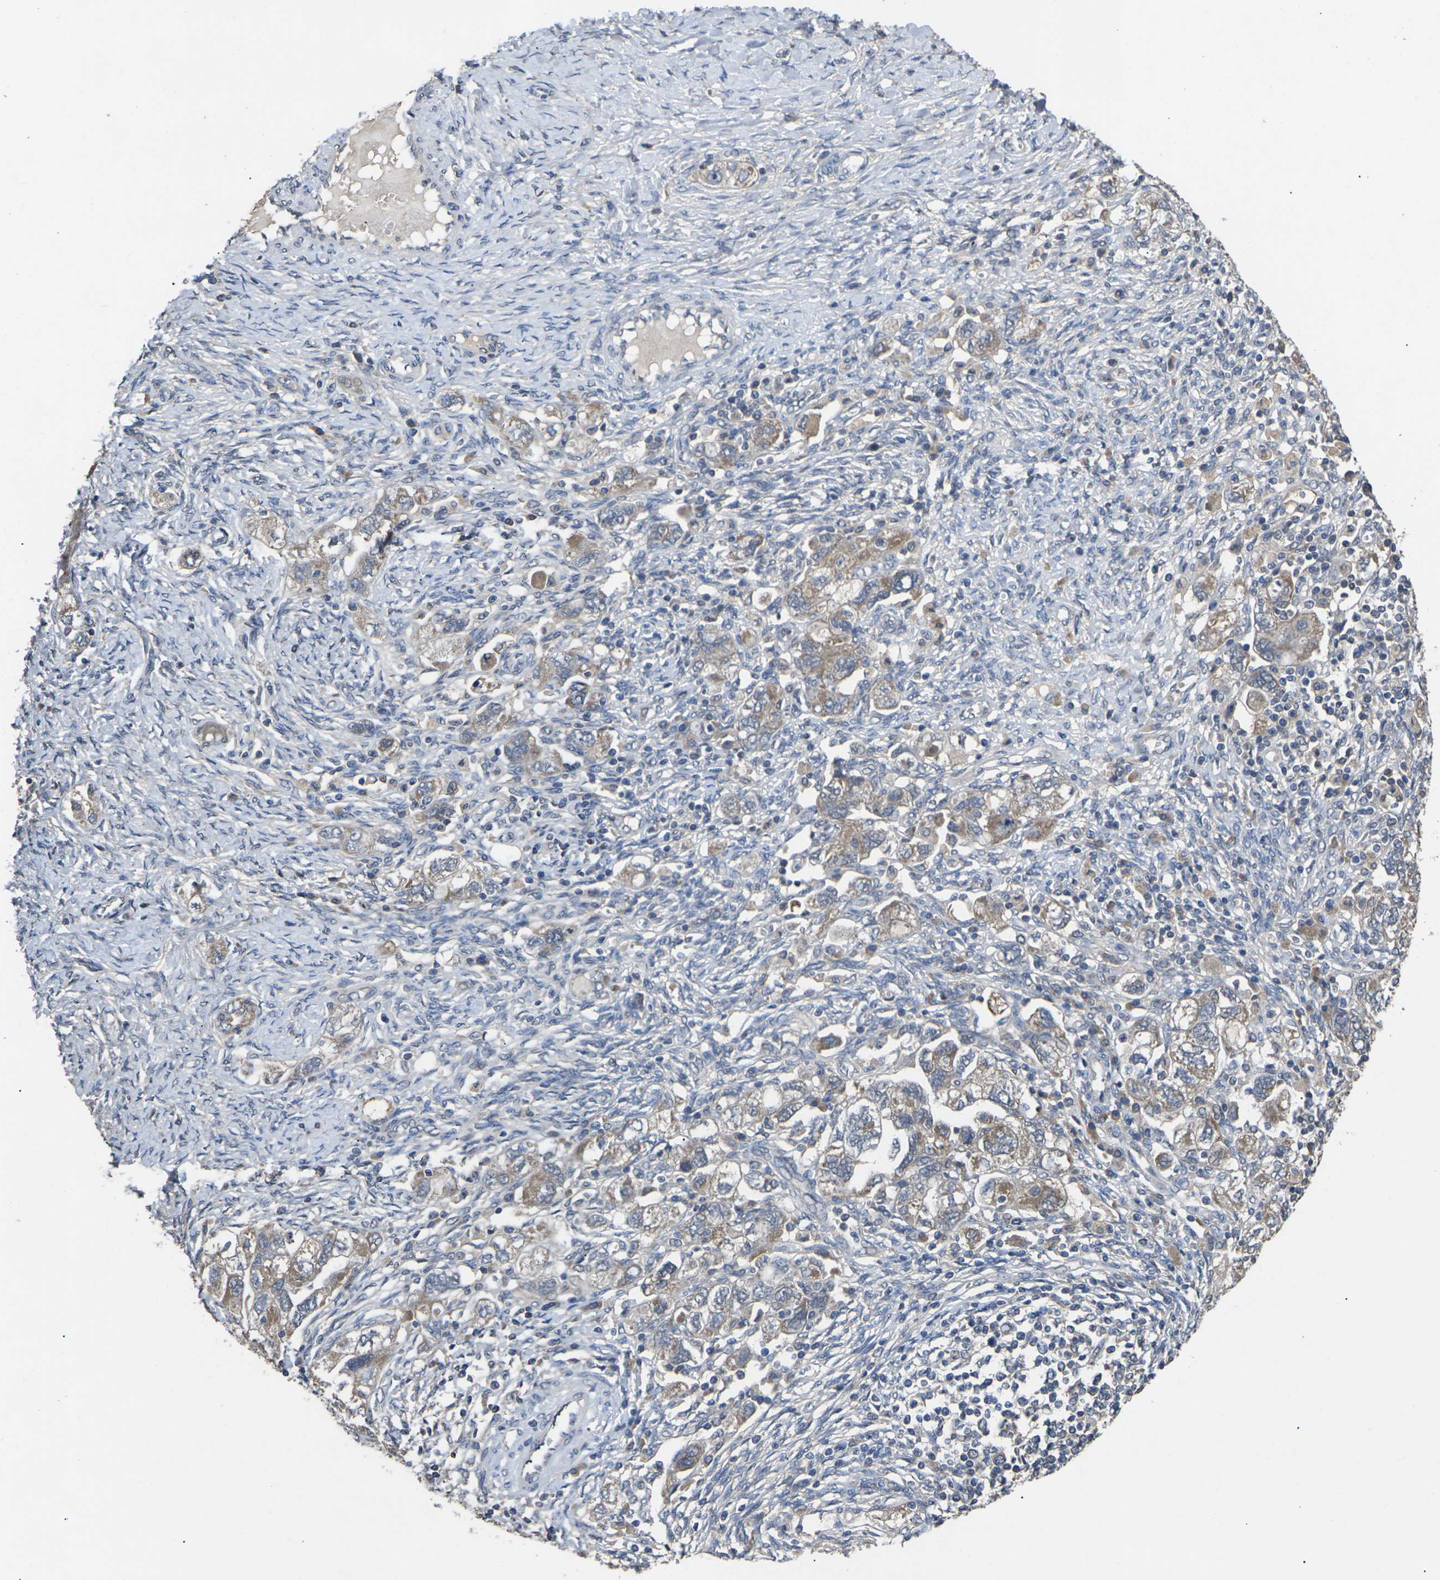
{"staining": {"intensity": "weak", "quantity": ">75%", "location": "cytoplasmic/membranous"}, "tissue": "ovarian cancer", "cell_type": "Tumor cells", "image_type": "cancer", "snomed": [{"axis": "morphology", "description": "Carcinoma, NOS"}, {"axis": "morphology", "description": "Cystadenocarcinoma, serous, NOS"}, {"axis": "topography", "description": "Ovary"}], "caption": "Weak cytoplasmic/membranous staining for a protein is present in approximately >75% of tumor cells of ovarian cancer (serous cystadenocarcinoma) using IHC.", "gene": "SLC2A2", "patient": {"sex": "female", "age": 69}}